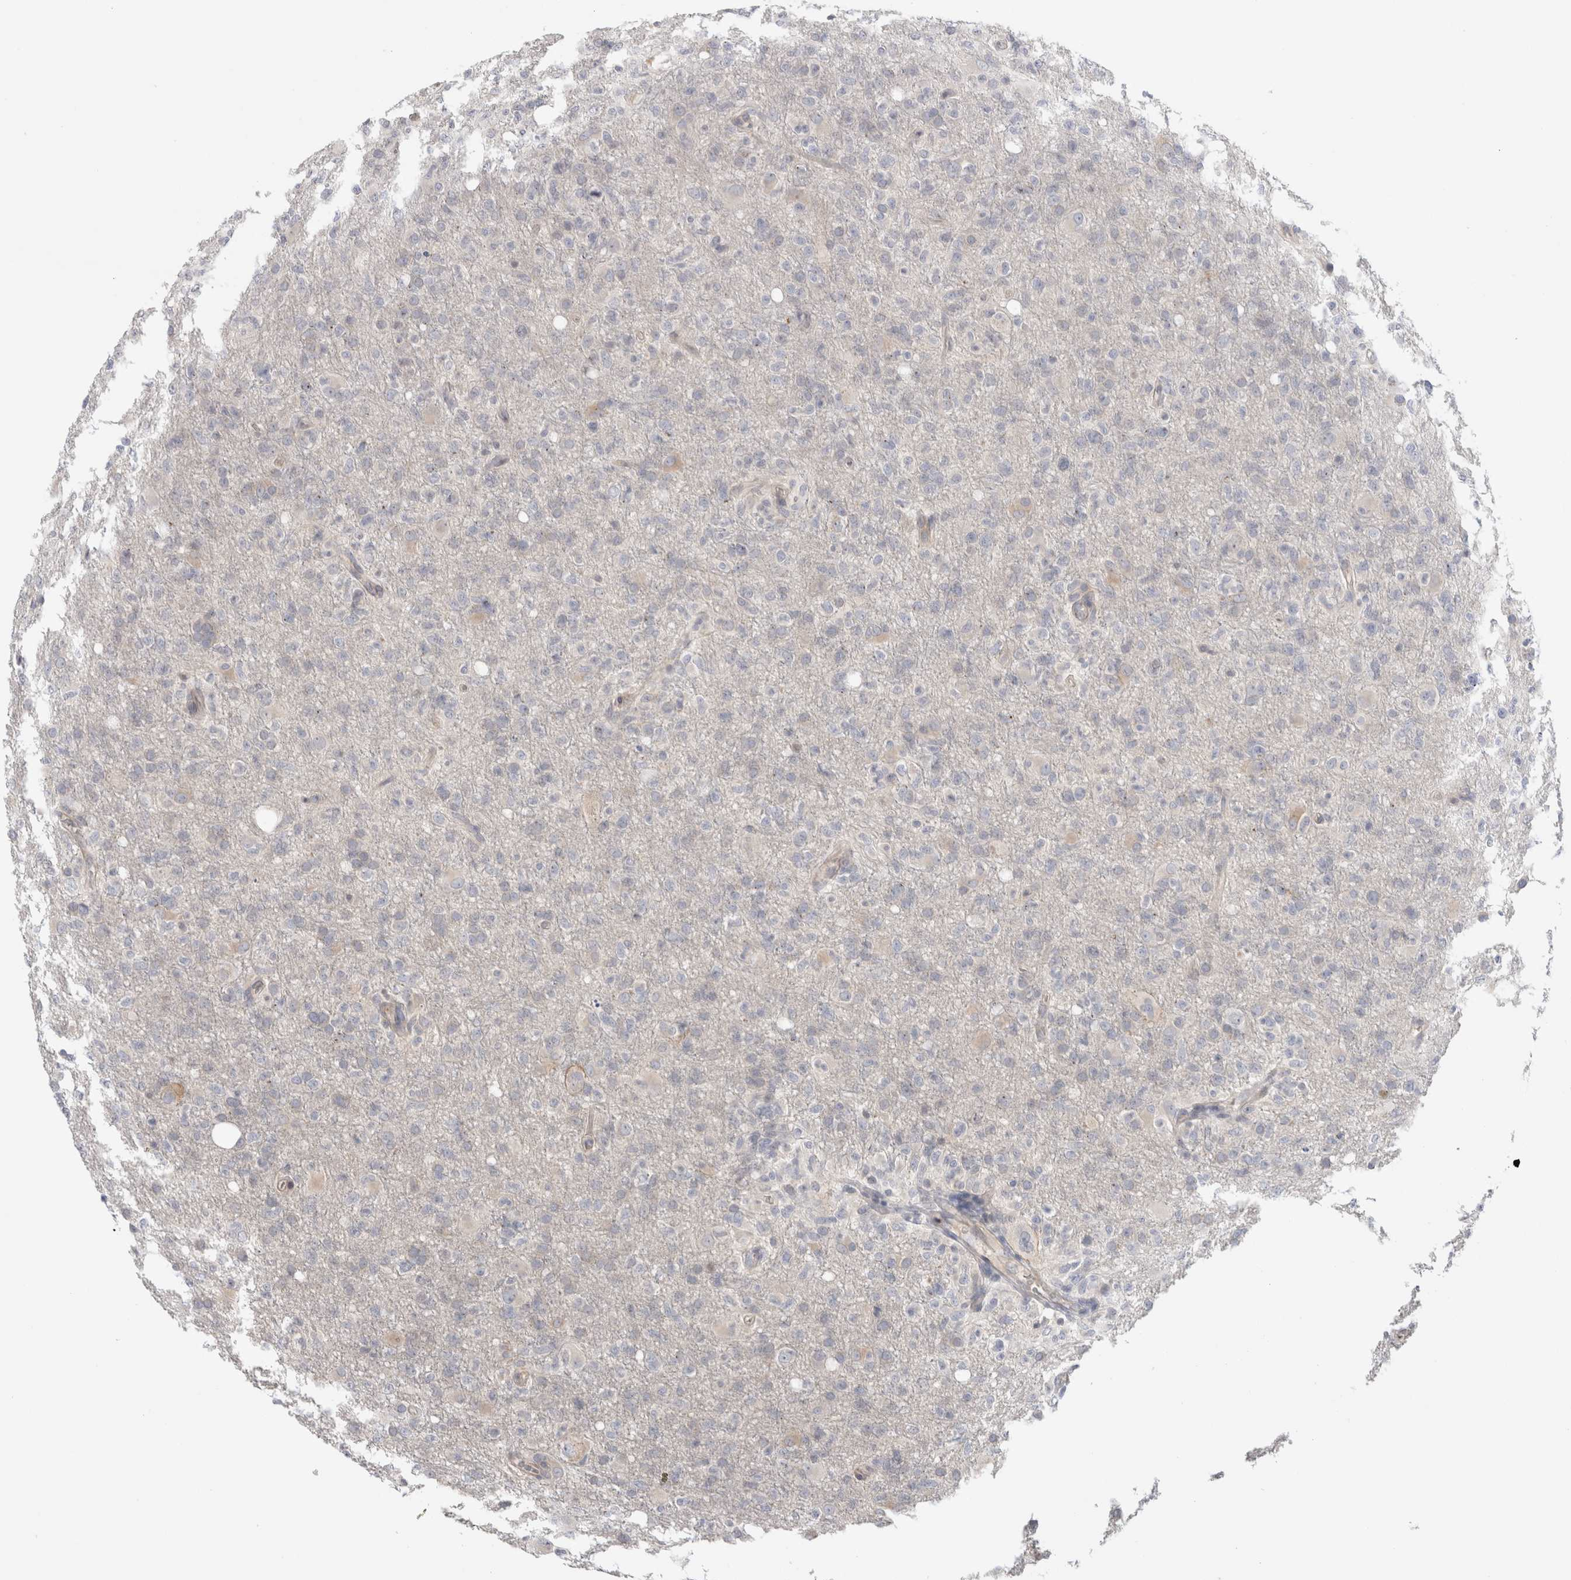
{"staining": {"intensity": "negative", "quantity": "none", "location": "none"}, "tissue": "glioma", "cell_type": "Tumor cells", "image_type": "cancer", "snomed": [{"axis": "morphology", "description": "Glioma, malignant, High grade"}, {"axis": "topography", "description": "Brain"}], "caption": "The histopathology image demonstrates no staining of tumor cells in malignant glioma (high-grade). The staining is performed using DAB brown chromogen with nuclei counter-stained in using hematoxylin.", "gene": "SYTL5", "patient": {"sex": "female", "age": 57}}